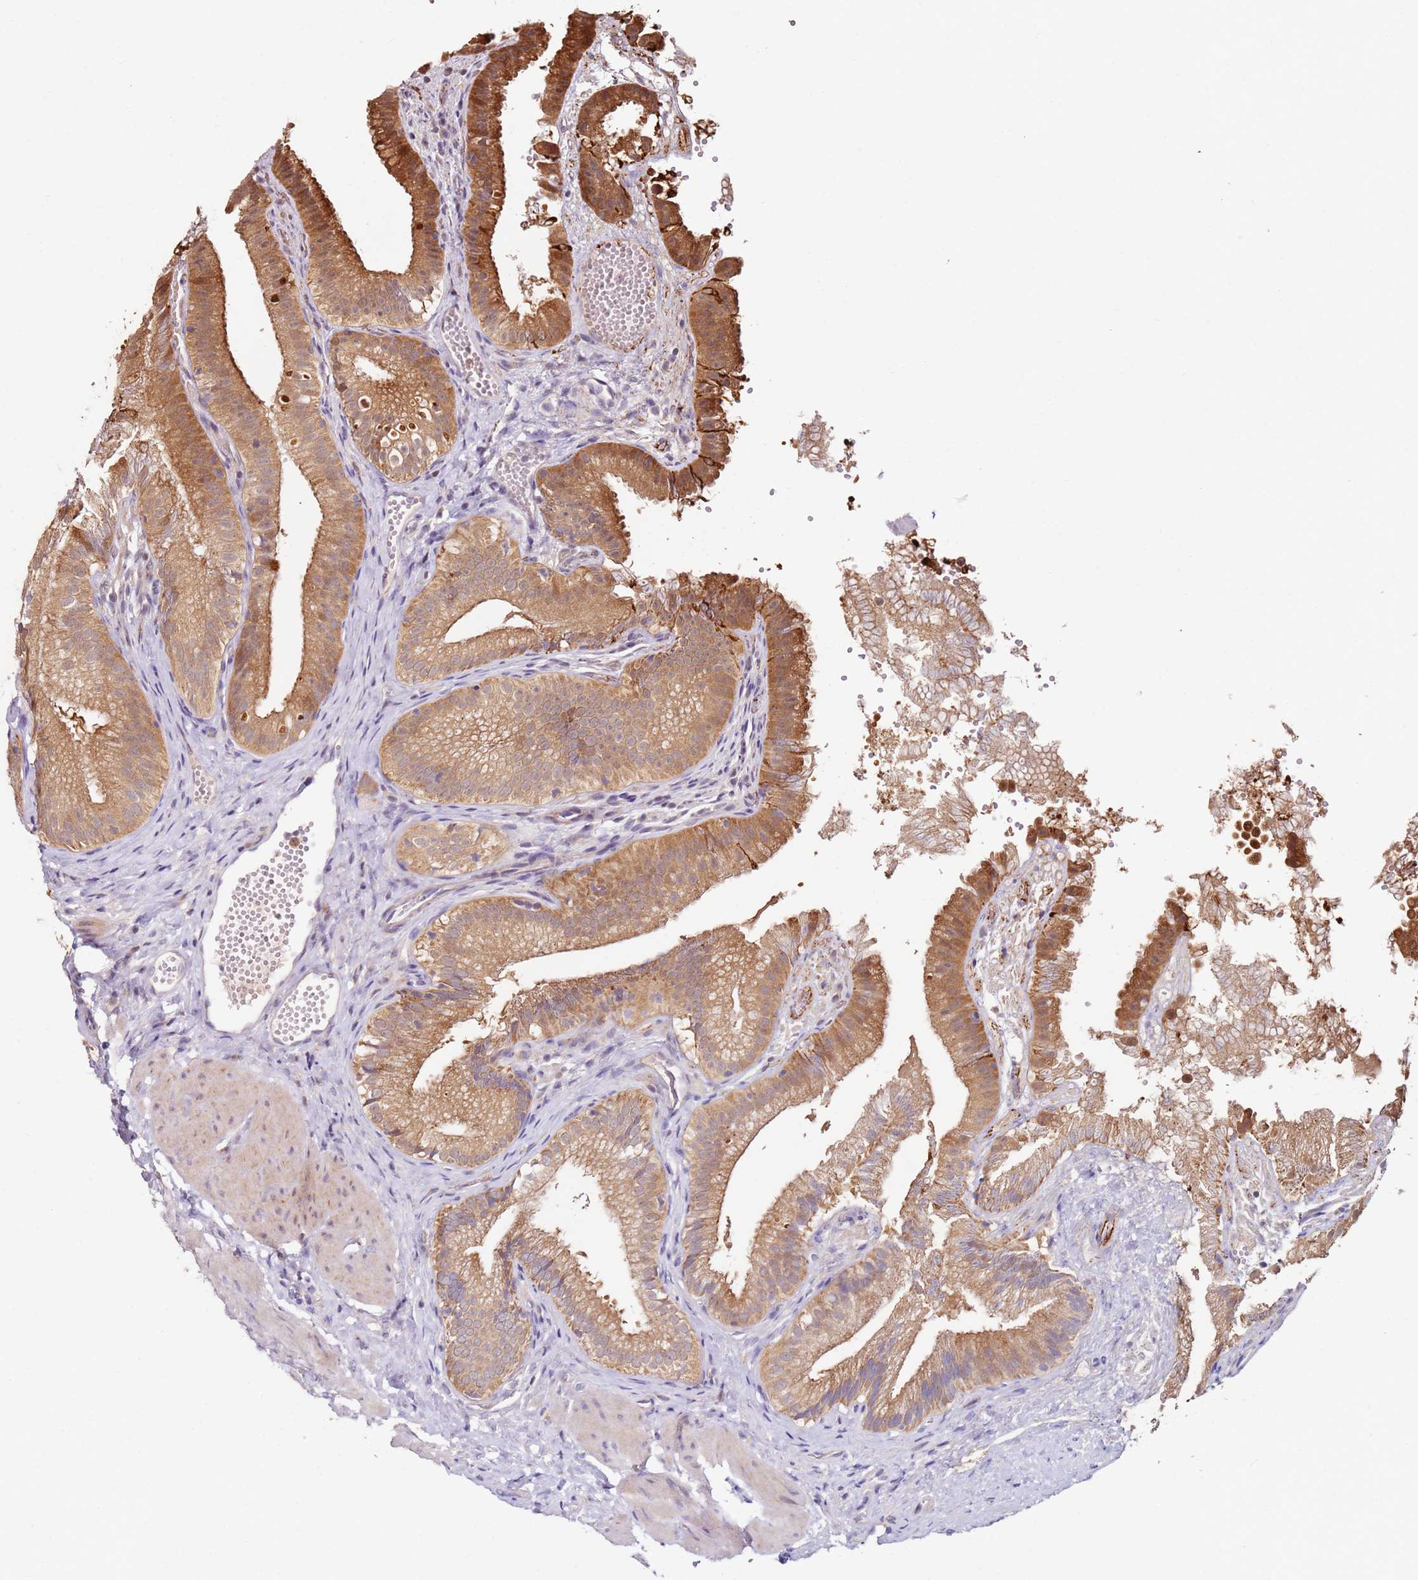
{"staining": {"intensity": "moderate", "quantity": ">75%", "location": "cytoplasmic/membranous"}, "tissue": "gallbladder", "cell_type": "Glandular cells", "image_type": "normal", "snomed": [{"axis": "morphology", "description": "Normal tissue, NOS"}, {"axis": "topography", "description": "Gallbladder"}], "caption": "This micrograph displays benign gallbladder stained with immunohistochemistry (IHC) to label a protein in brown. The cytoplasmic/membranous of glandular cells show moderate positivity for the protein. Nuclei are counter-stained blue.", "gene": "CNOT9", "patient": {"sex": "female", "age": 30}}